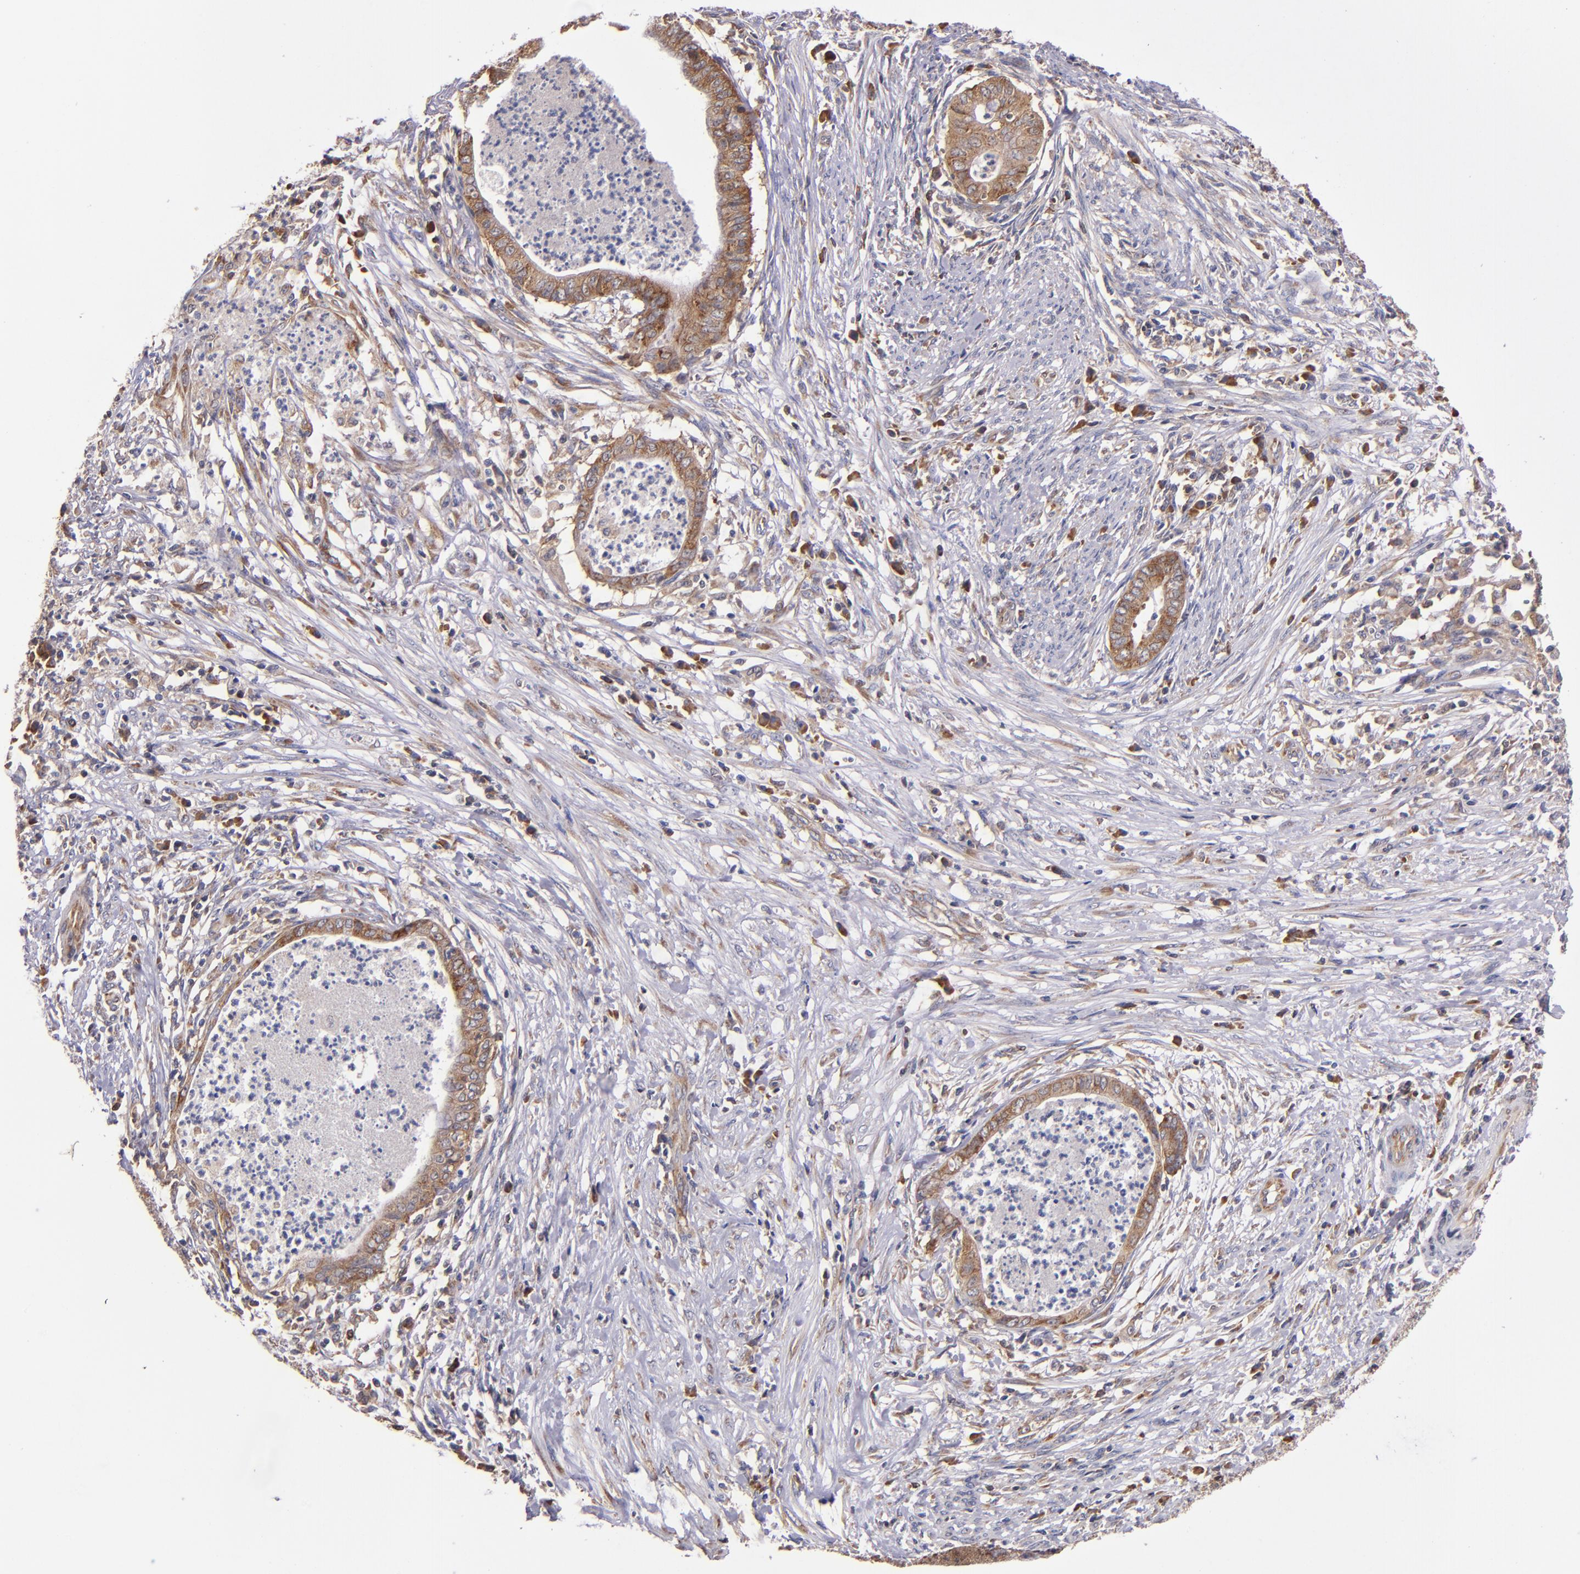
{"staining": {"intensity": "moderate", "quantity": ">75%", "location": "cytoplasmic/membranous"}, "tissue": "endometrial cancer", "cell_type": "Tumor cells", "image_type": "cancer", "snomed": [{"axis": "morphology", "description": "Necrosis, NOS"}, {"axis": "morphology", "description": "Adenocarcinoma, NOS"}, {"axis": "topography", "description": "Endometrium"}], "caption": "Tumor cells demonstrate medium levels of moderate cytoplasmic/membranous positivity in about >75% of cells in human adenocarcinoma (endometrial).", "gene": "EIF4ENIF1", "patient": {"sex": "female", "age": 79}}